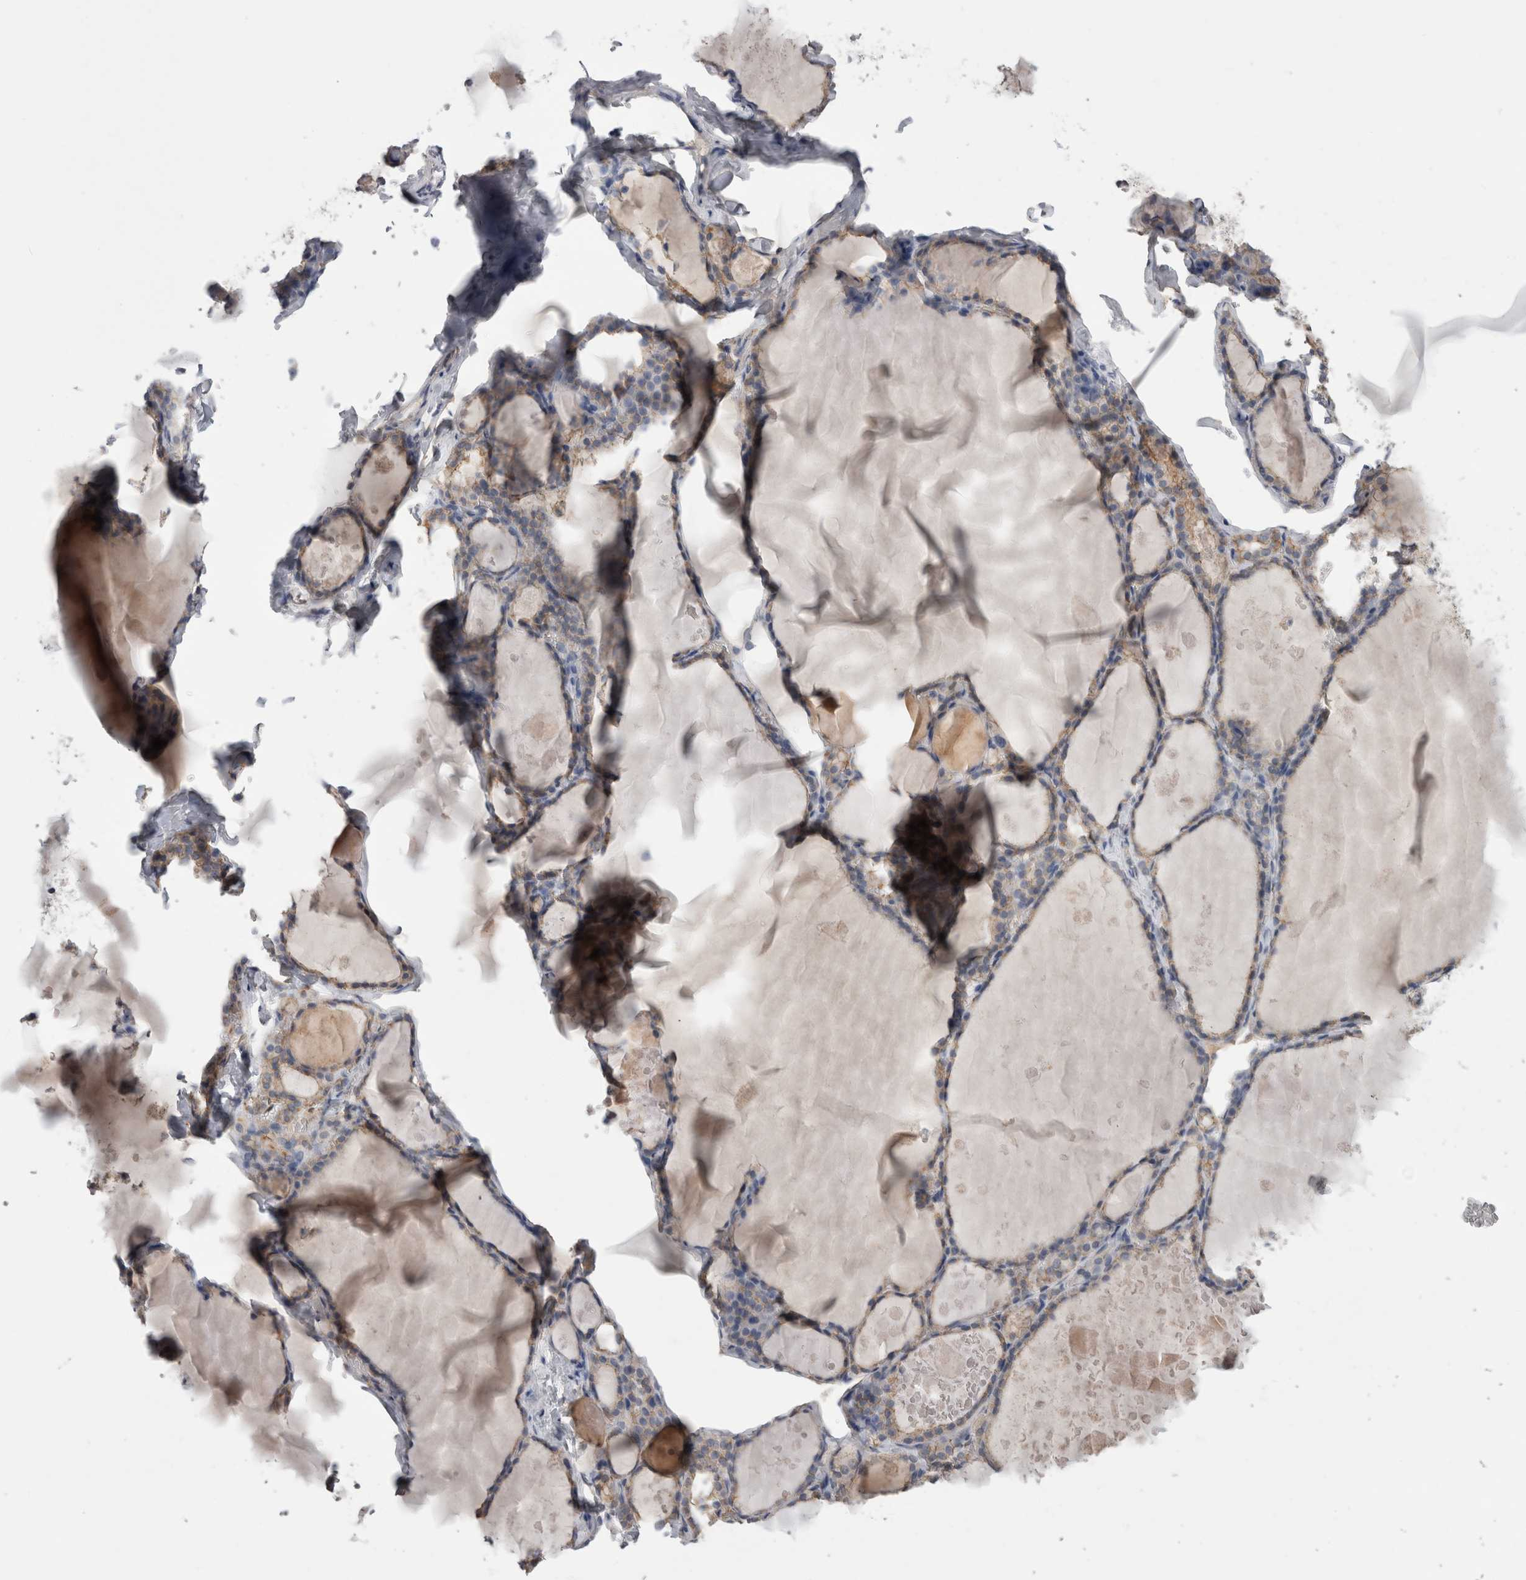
{"staining": {"intensity": "weak", "quantity": "25%-75%", "location": "cytoplasmic/membranous"}, "tissue": "thyroid gland", "cell_type": "Glandular cells", "image_type": "normal", "snomed": [{"axis": "morphology", "description": "Normal tissue, NOS"}, {"axis": "topography", "description": "Thyroid gland"}], "caption": "Protein staining of benign thyroid gland exhibits weak cytoplasmic/membranous staining in about 25%-75% of glandular cells. Nuclei are stained in blue.", "gene": "NECTIN2", "patient": {"sex": "male", "age": 56}}